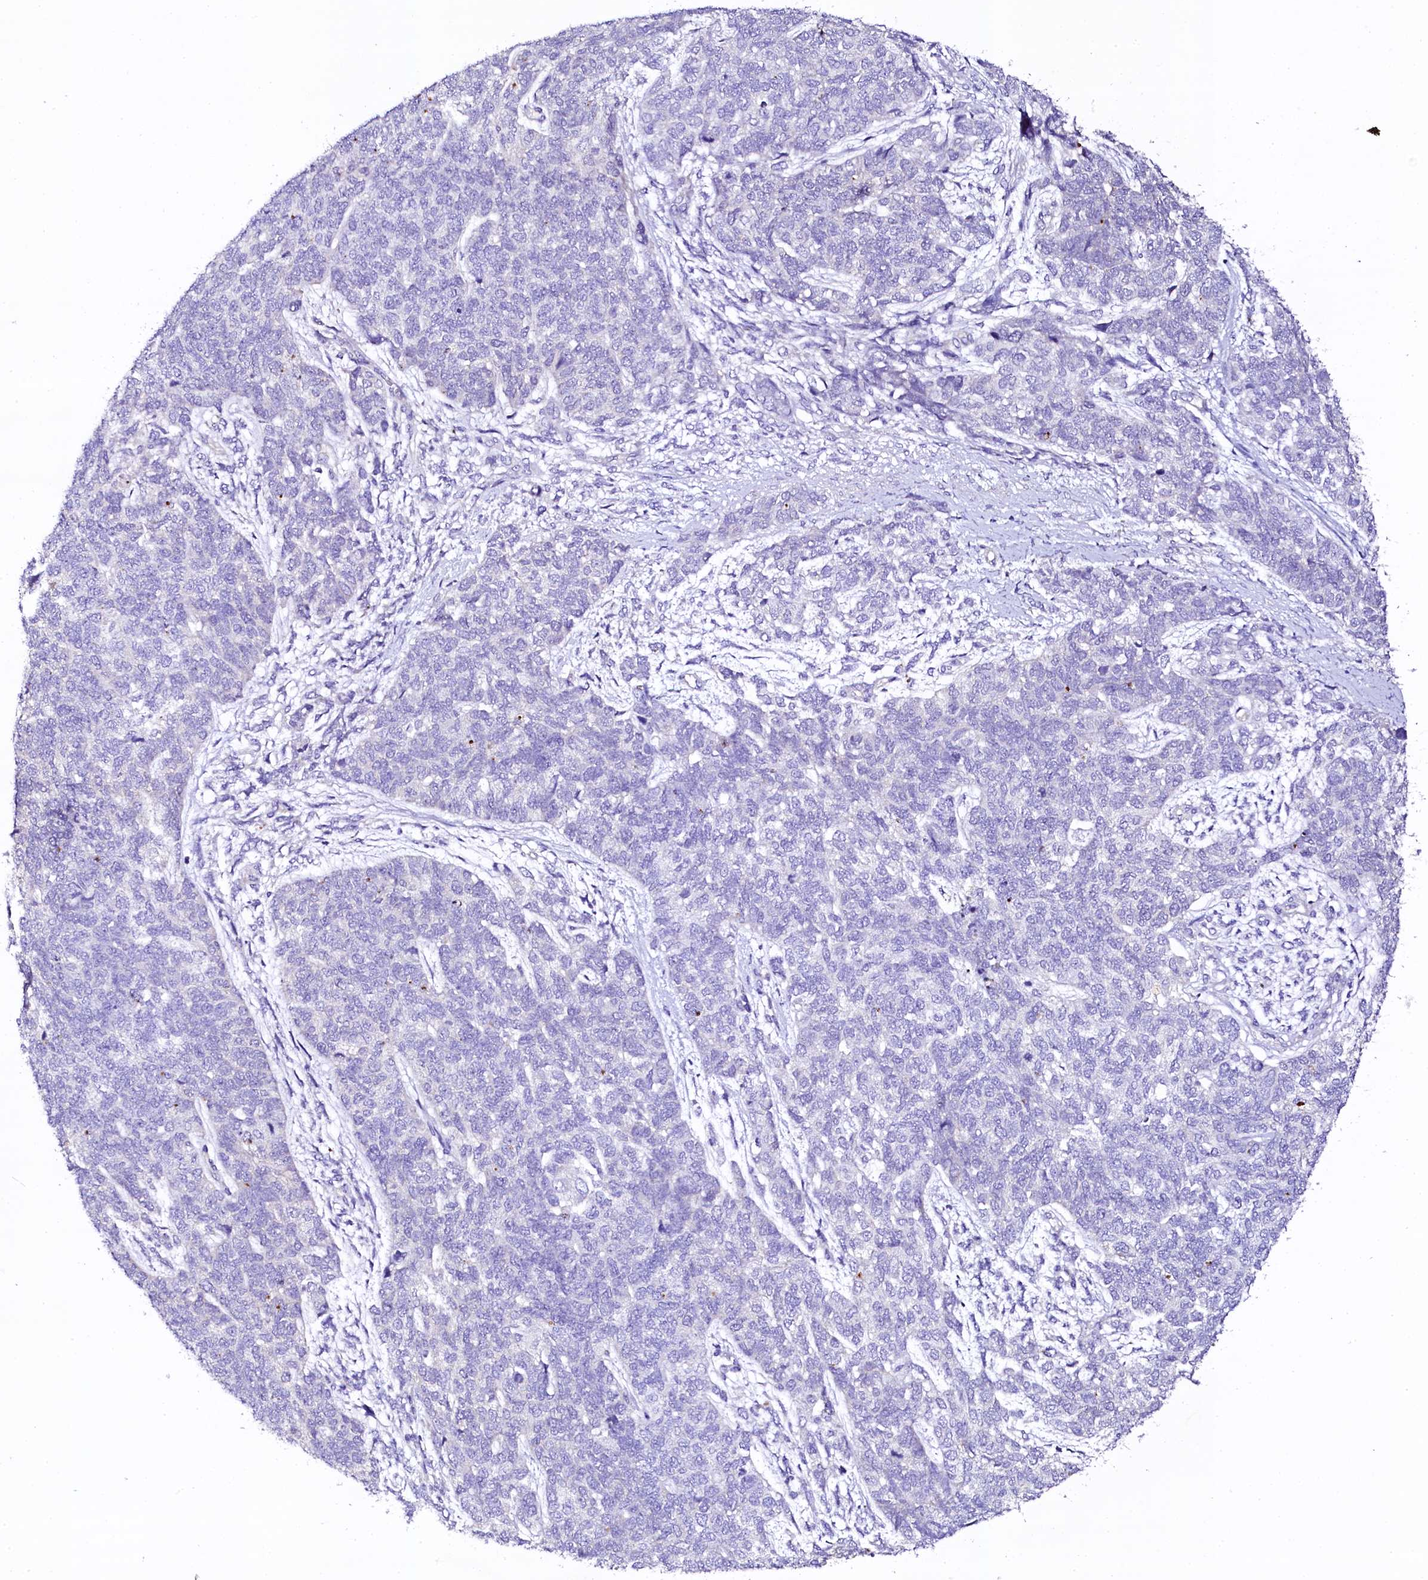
{"staining": {"intensity": "negative", "quantity": "none", "location": "none"}, "tissue": "cervical cancer", "cell_type": "Tumor cells", "image_type": "cancer", "snomed": [{"axis": "morphology", "description": "Squamous cell carcinoma, NOS"}, {"axis": "topography", "description": "Cervix"}], "caption": "A histopathology image of human cervical squamous cell carcinoma is negative for staining in tumor cells.", "gene": "NAA16", "patient": {"sex": "female", "age": 63}}